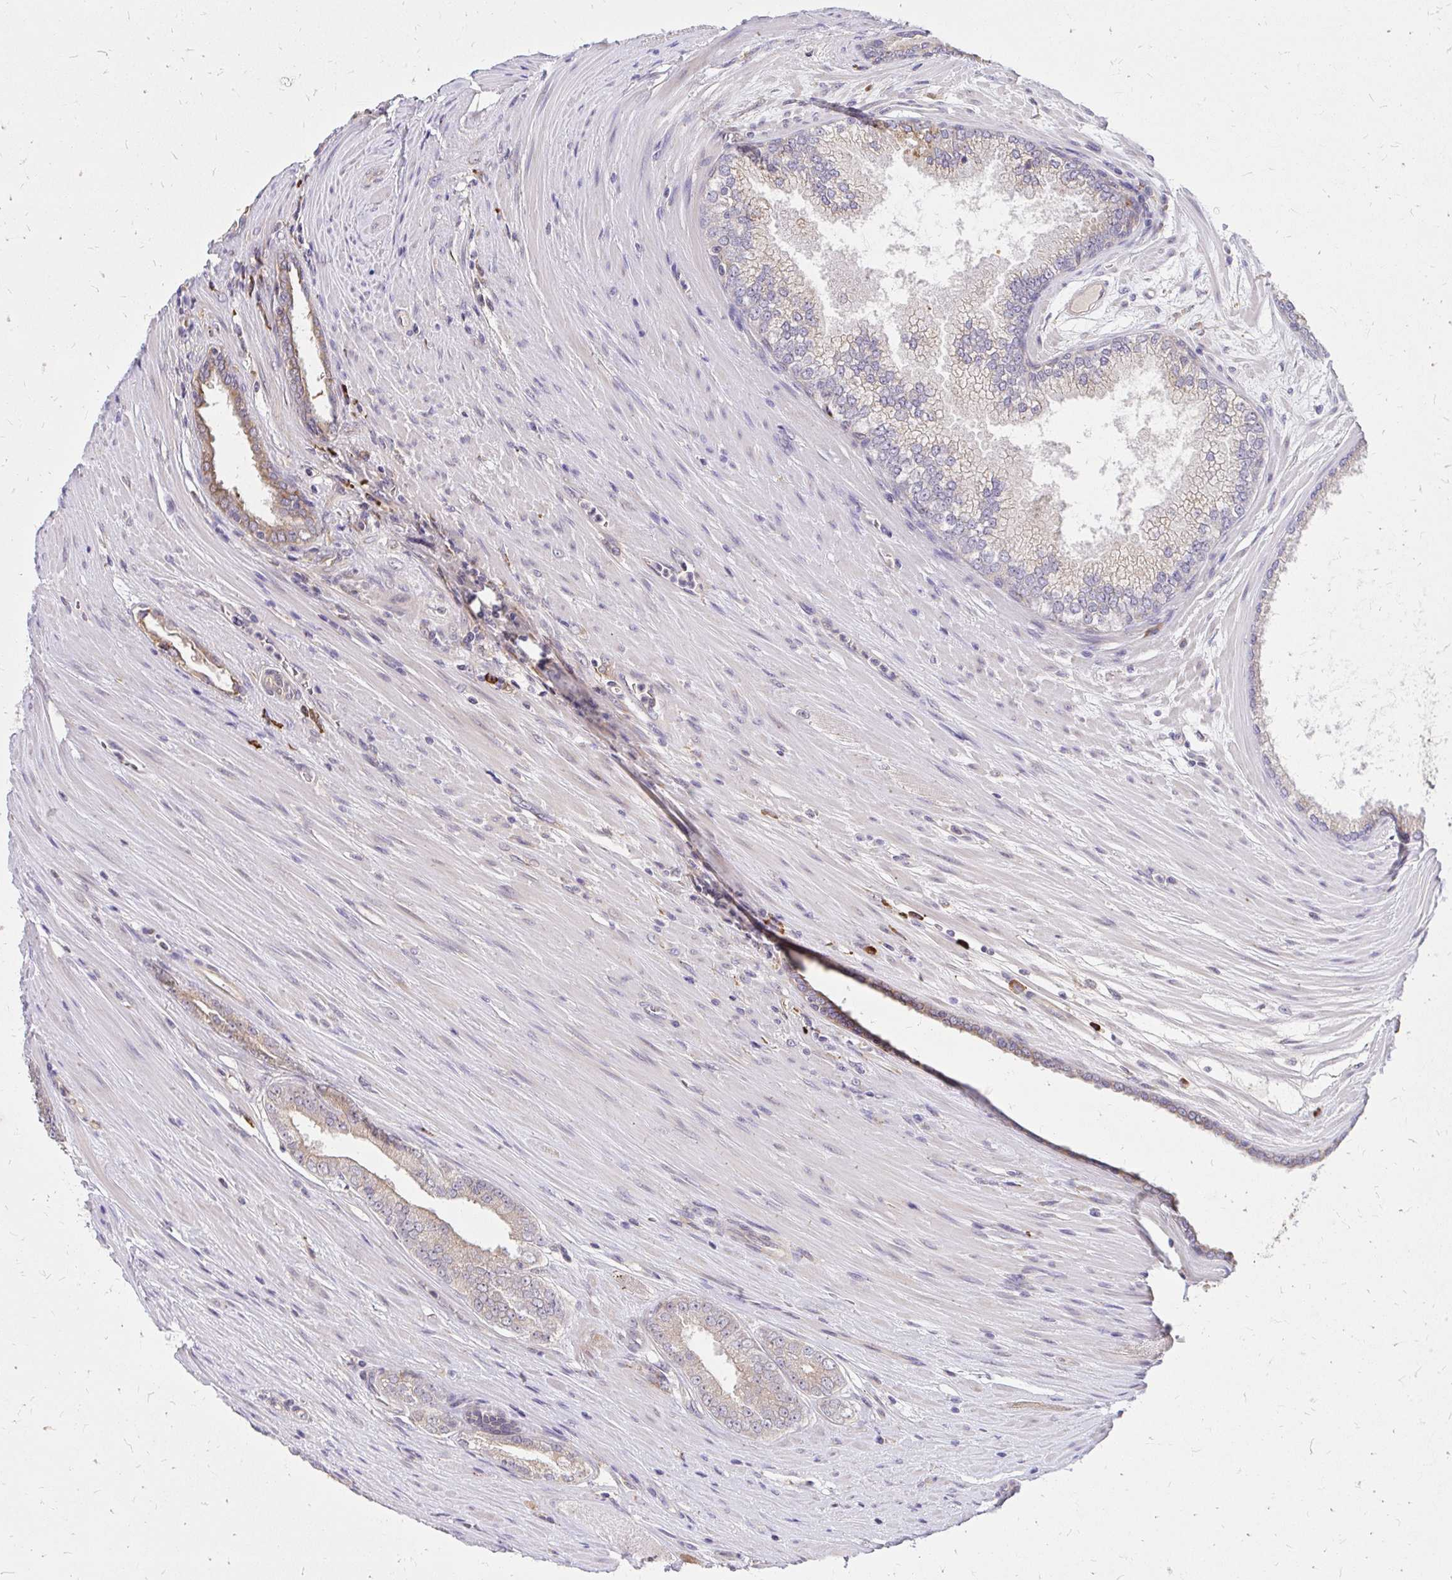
{"staining": {"intensity": "weak", "quantity": "<25%", "location": "cytoplasmic/membranous"}, "tissue": "prostate cancer", "cell_type": "Tumor cells", "image_type": "cancer", "snomed": [{"axis": "morphology", "description": "Adenocarcinoma, Low grade"}, {"axis": "topography", "description": "Prostate"}], "caption": "The photomicrograph reveals no staining of tumor cells in prostate adenocarcinoma (low-grade). (Stains: DAB (3,3'-diaminobenzidine) IHC with hematoxylin counter stain, Microscopy: brightfield microscopy at high magnification).", "gene": "NAALAD2", "patient": {"sex": "male", "age": 67}}